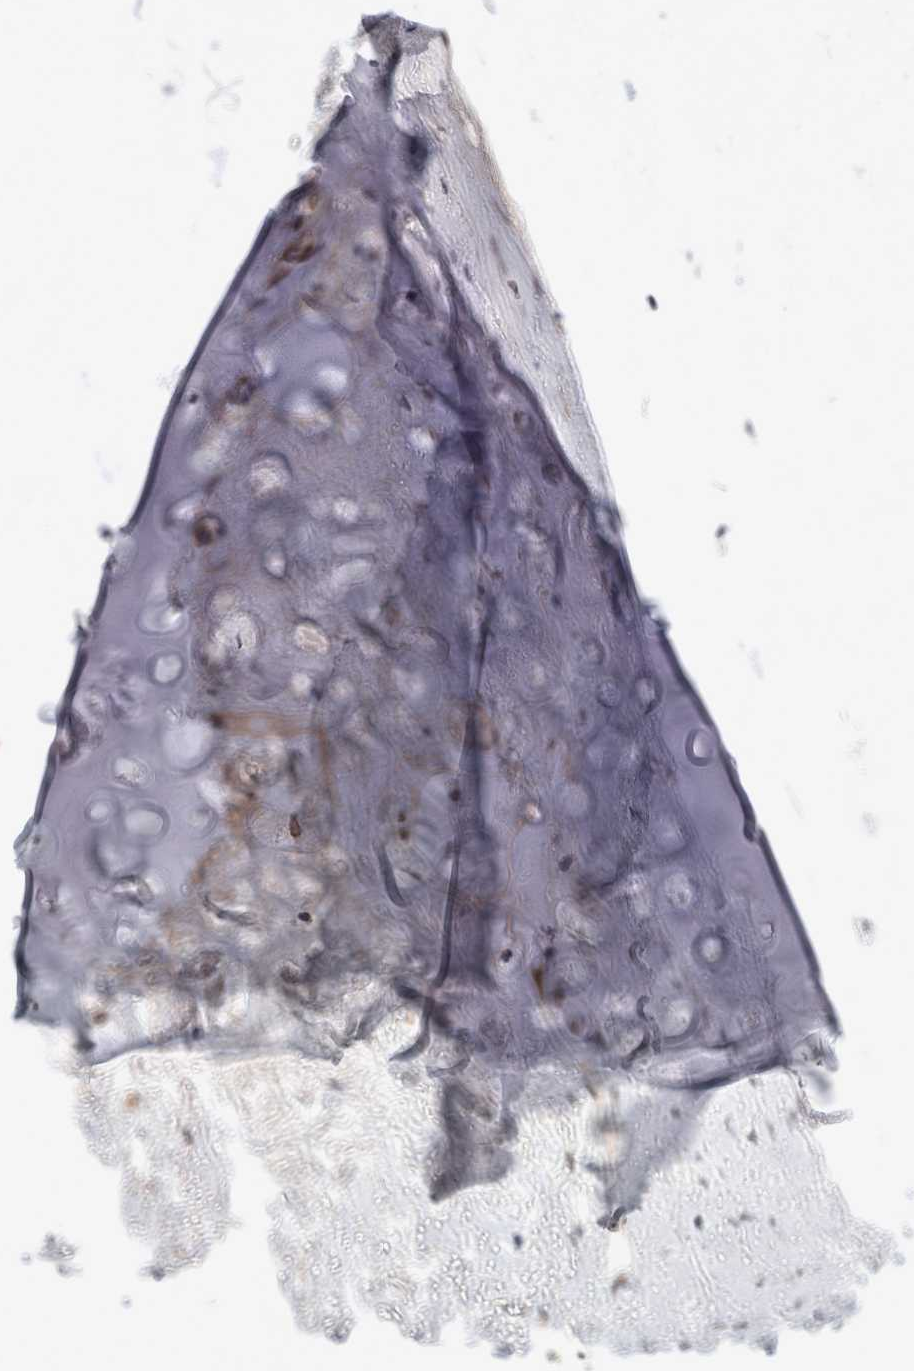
{"staining": {"intensity": "strong", "quantity": ">75%", "location": "nuclear"}, "tissue": "adipose tissue", "cell_type": "Adipocytes", "image_type": "normal", "snomed": [{"axis": "morphology", "description": "Normal tissue, NOS"}, {"axis": "topography", "description": "Bronchus"}], "caption": "Normal adipose tissue reveals strong nuclear staining in approximately >75% of adipocytes Nuclei are stained in blue..", "gene": "DMTN", "patient": {"sex": "male", "age": 66}}